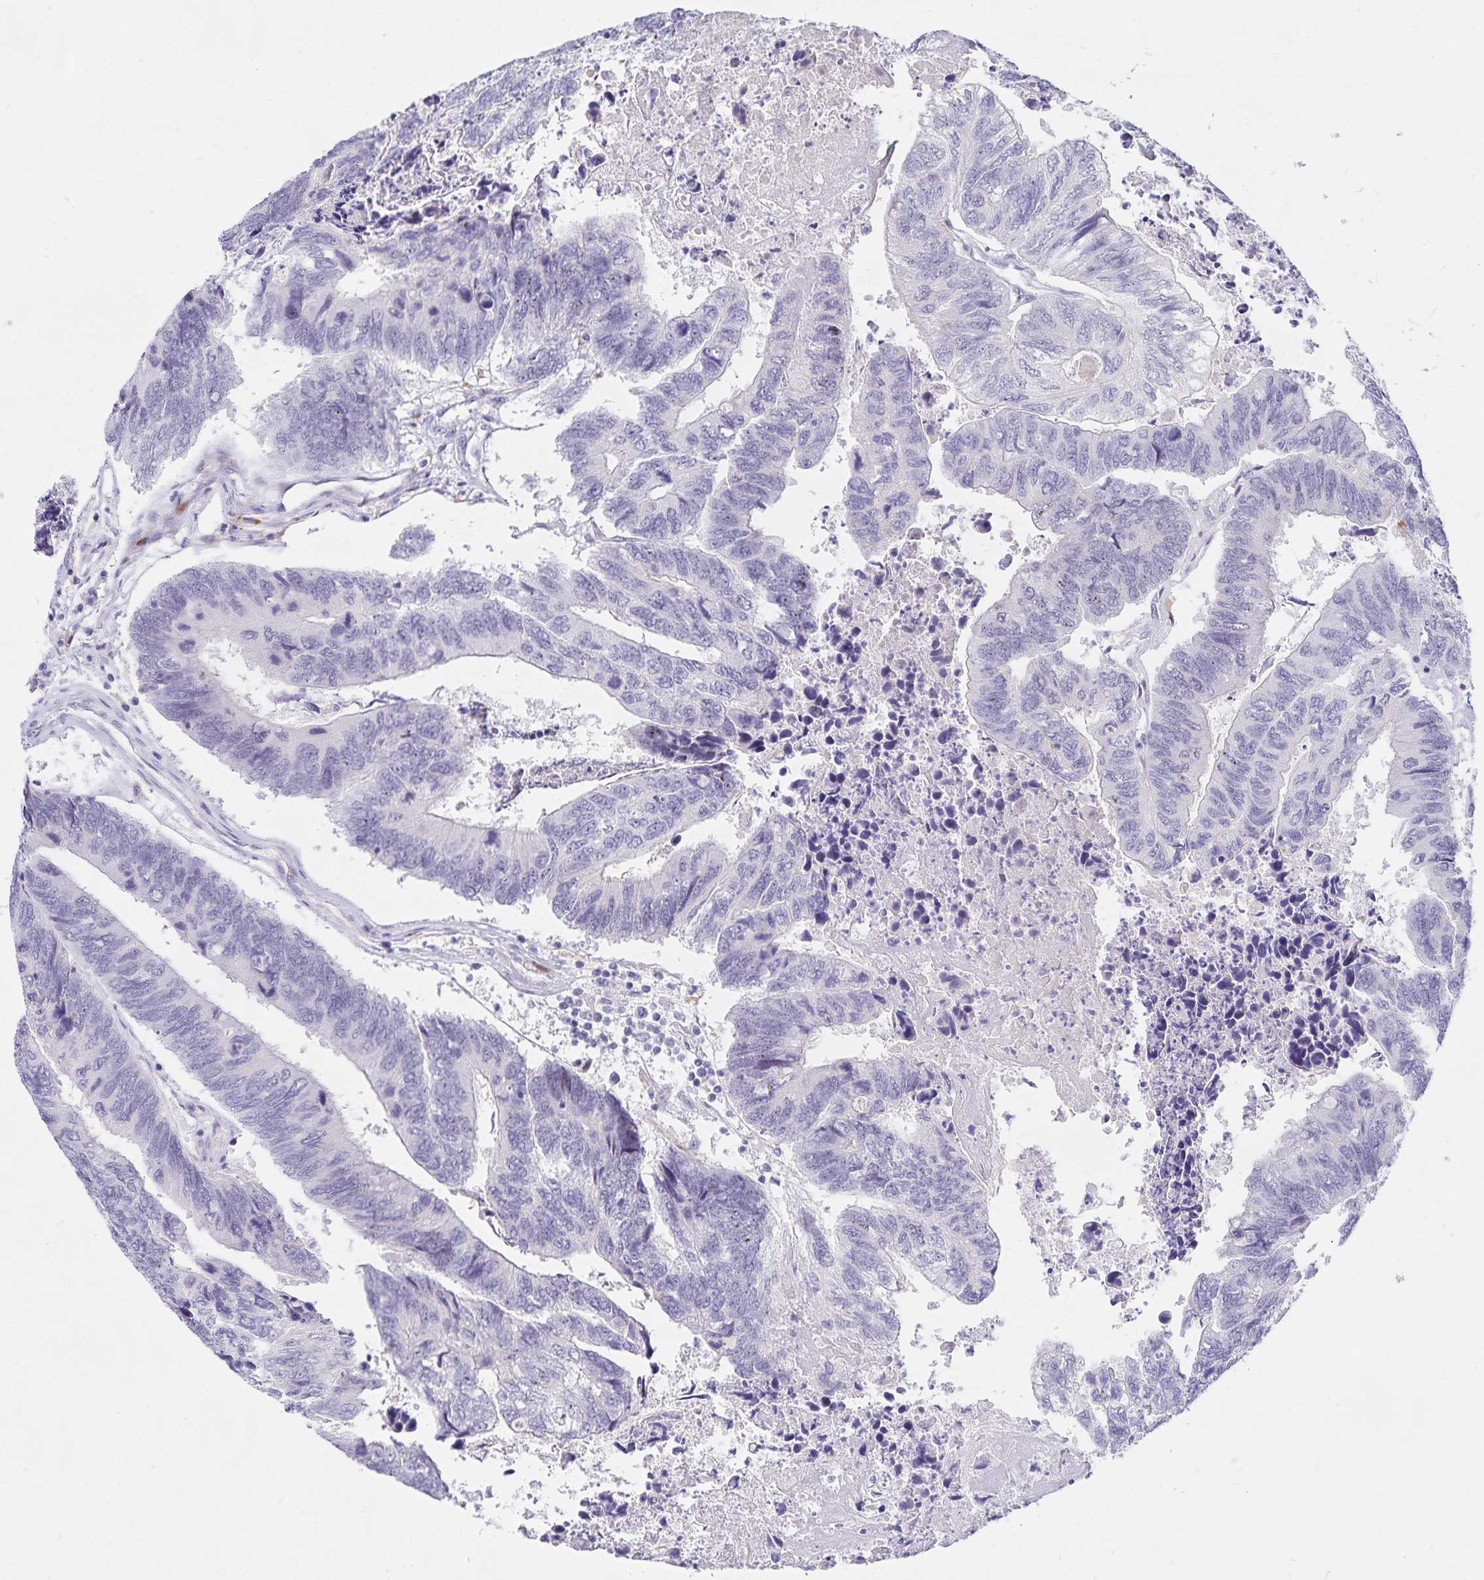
{"staining": {"intensity": "negative", "quantity": "none", "location": "none"}, "tissue": "colorectal cancer", "cell_type": "Tumor cells", "image_type": "cancer", "snomed": [{"axis": "morphology", "description": "Adenocarcinoma, NOS"}, {"axis": "topography", "description": "Colon"}], "caption": "Immunohistochemical staining of human colorectal cancer exhibits no significant staining in tumor cells. (DAB (3,3'-diaminobenzidine) immunohistochemistry, high magnification).", "gene": "KBTBD13", "patient": {"sex": "female", "age": 67}}